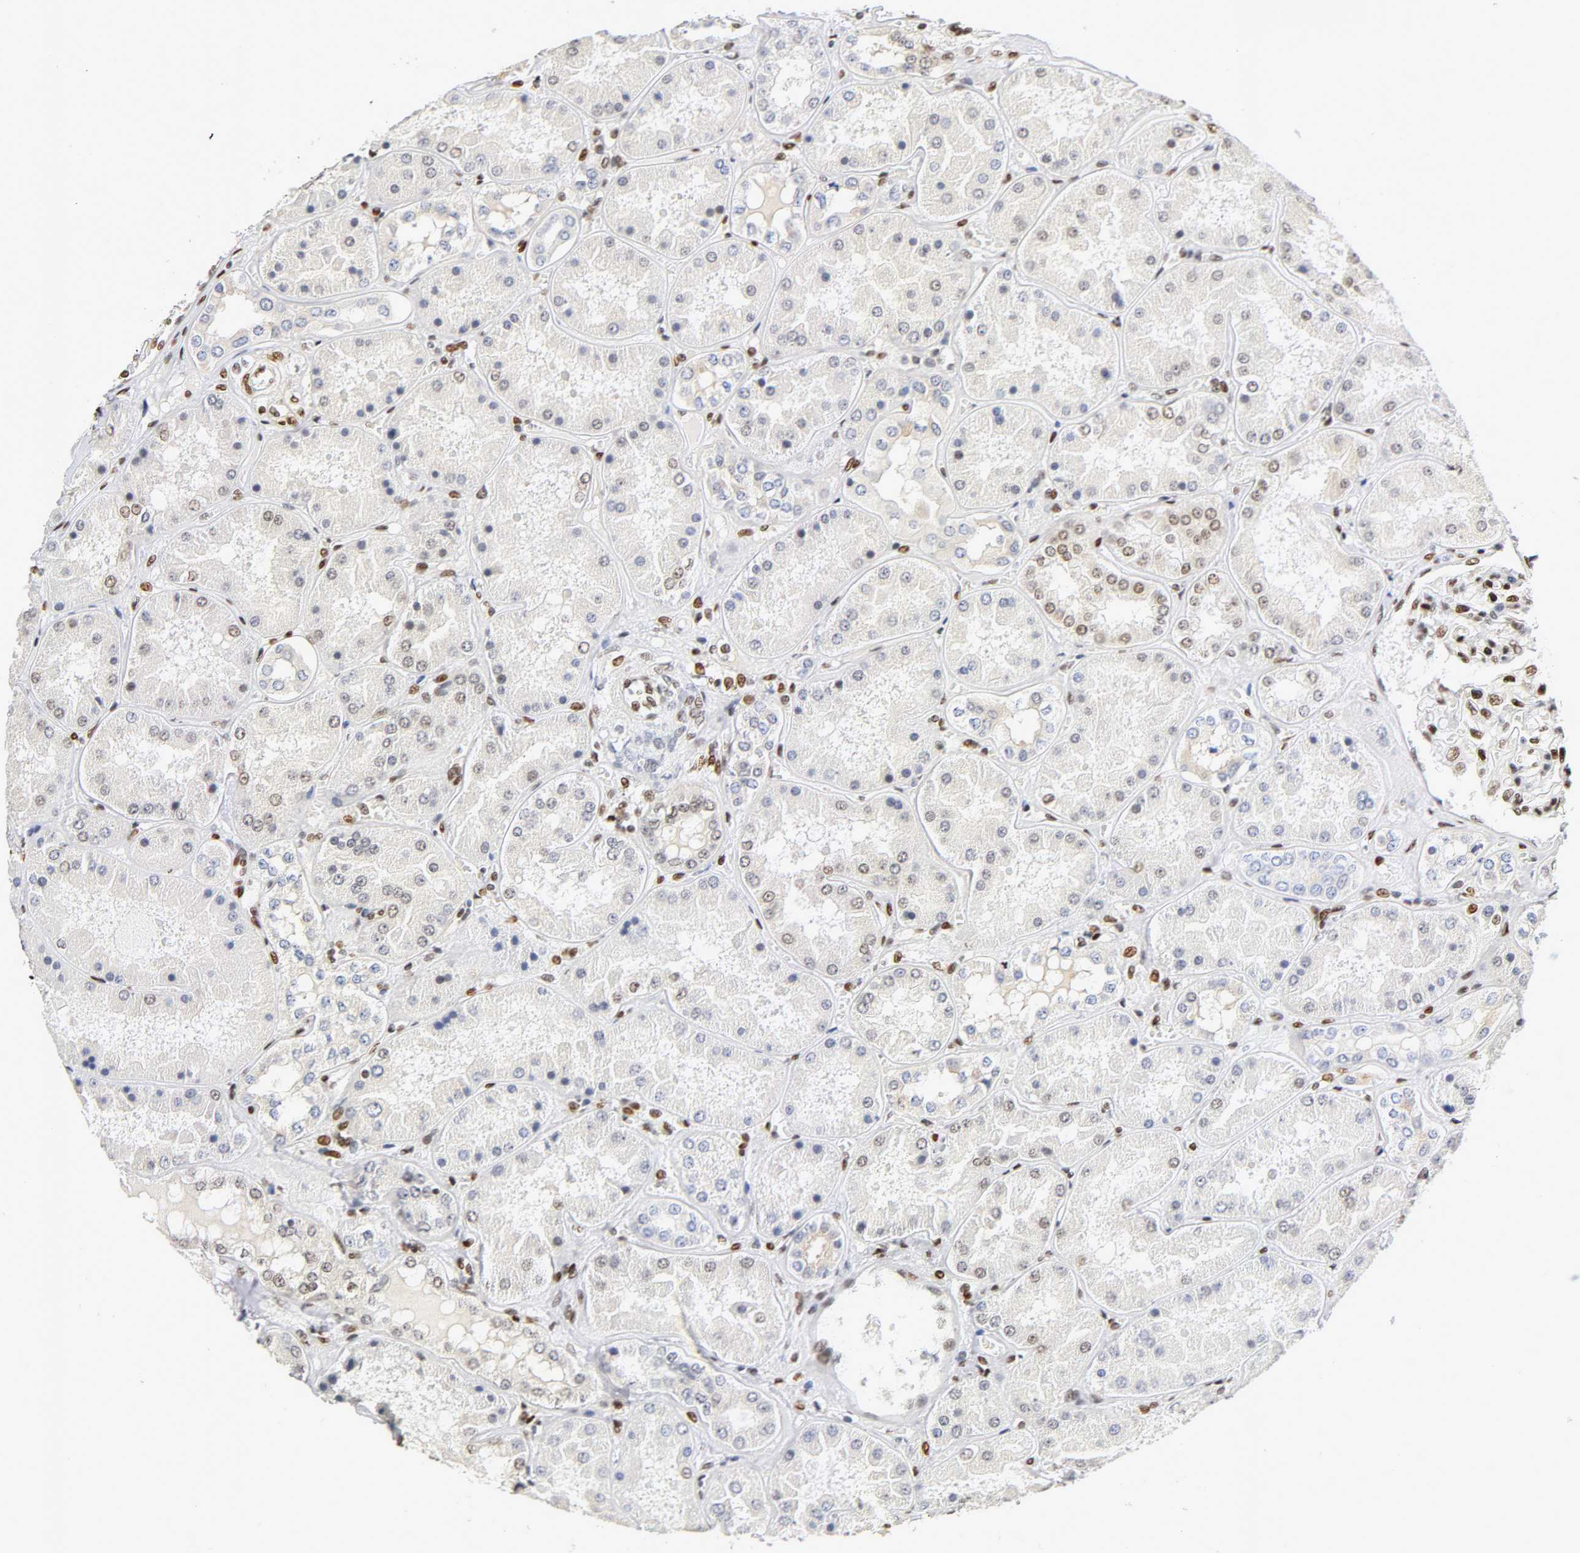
{"staining": {"intensity": "strong", "quantity": ">75%", "location": "nuclear"}, "tissue": "kidney", "cell_type": "Cells in glomeruli", "image_type": "normal", "snomed": [{"axis": "morphology", "description": "Normal tissue, NOS"}, {"axis": "topography", "description": "Kidney"}], "caption": "High-power microscopy captured an IHC image of unremarkable kidney, revealing strong nuclear positivity in about >75% of cells in glomeruli.", "gene": "NR3C1", "patient": {"sex": "female", "age": 56}}